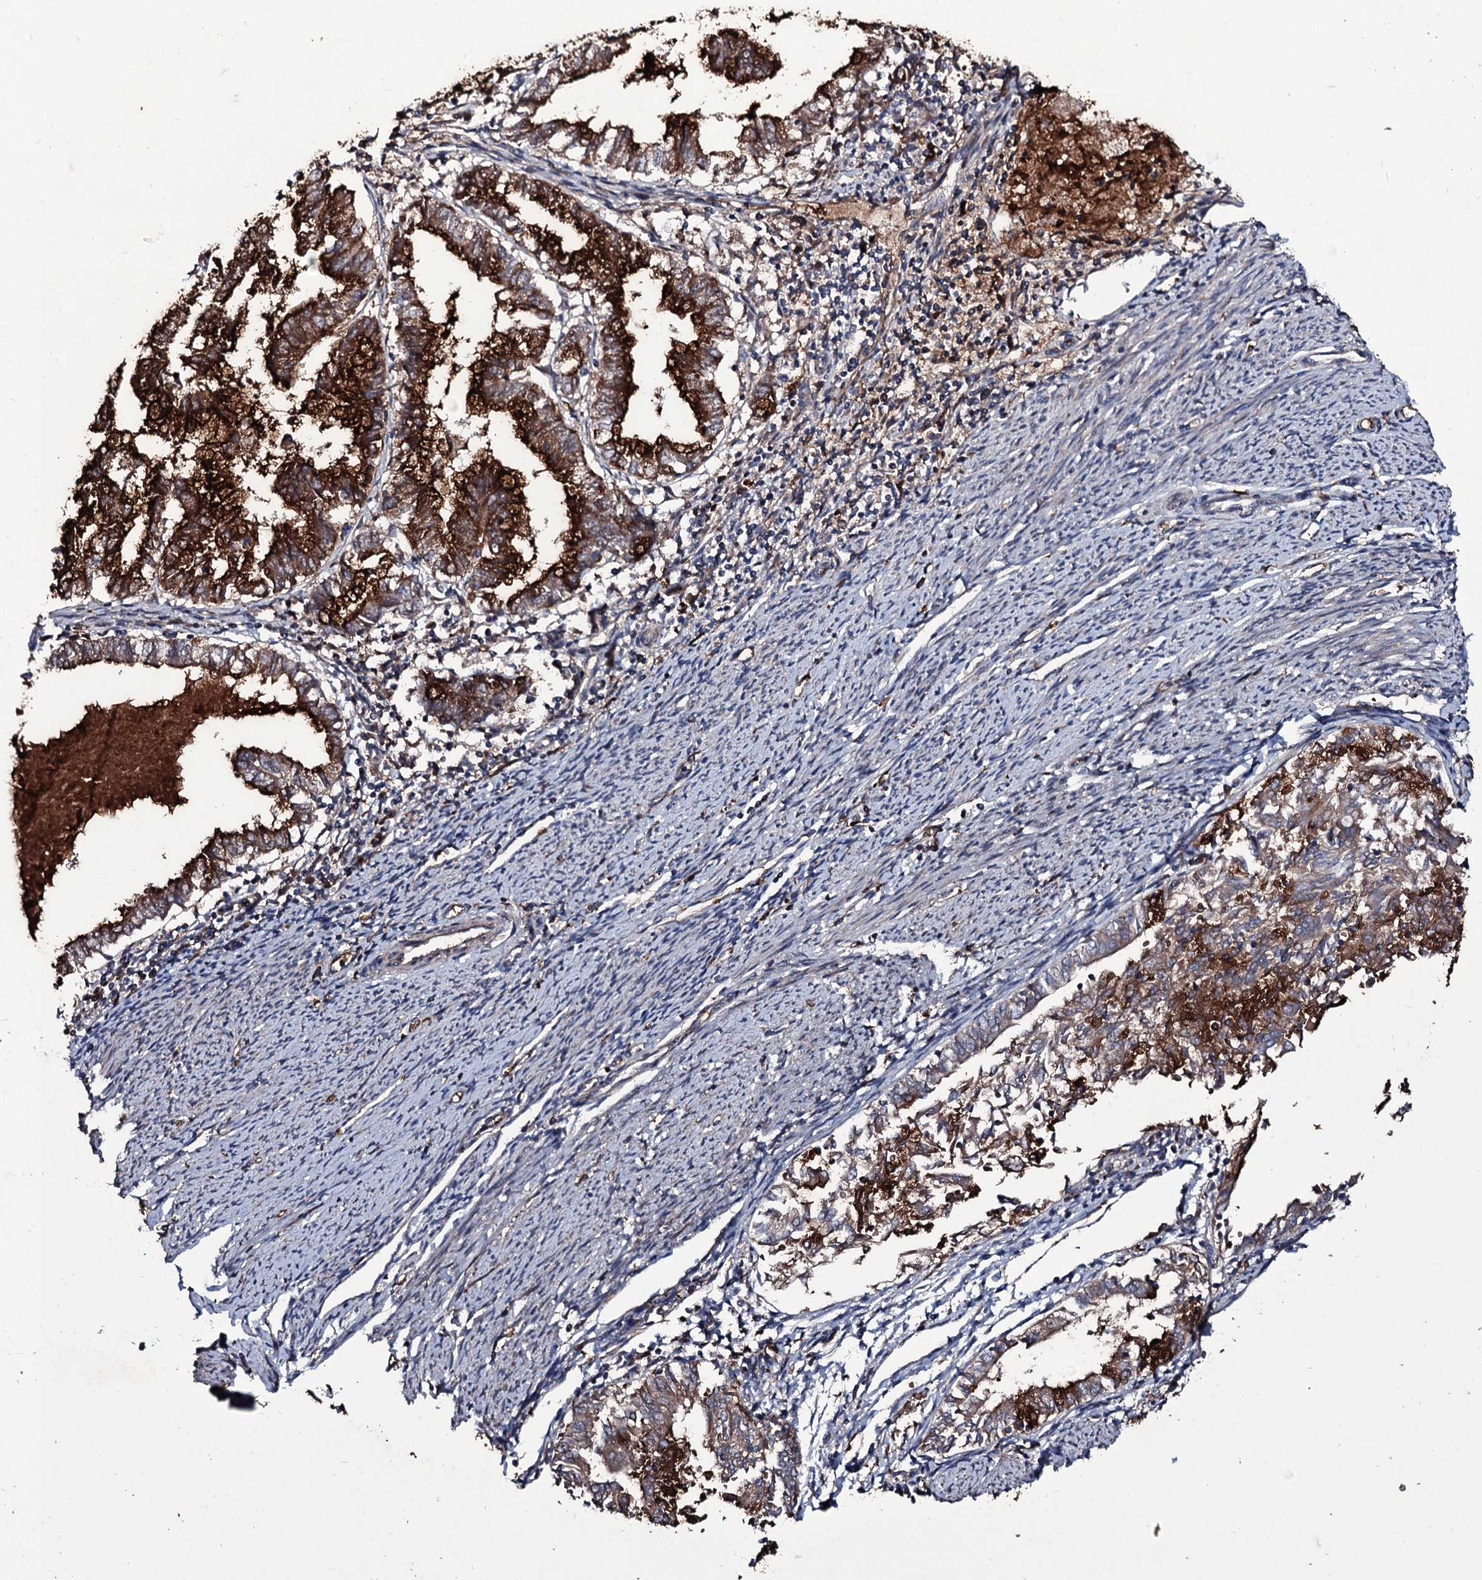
{"staining": {"intensity": "strong", "quantity": ">75%", "location": "cytoplasmic/membranous"}, "tissue": "endometrial cancer", "cell_type": "Tumor cells", "image_type": "cancer", "snomed": [{"axis": "morphology", "description": "Adenocarcinoma, NOS"}, {"axis": "topography", "description": "Endometrium"}], "caption": "Immunohistochemical staining of human endometrial cancer reveals strong cytoplasmic/membranous protein positivity in about >75% of tumor cells.", "gene": "ZSWIM8", "patient": {"sex": "female", "age": 79}}